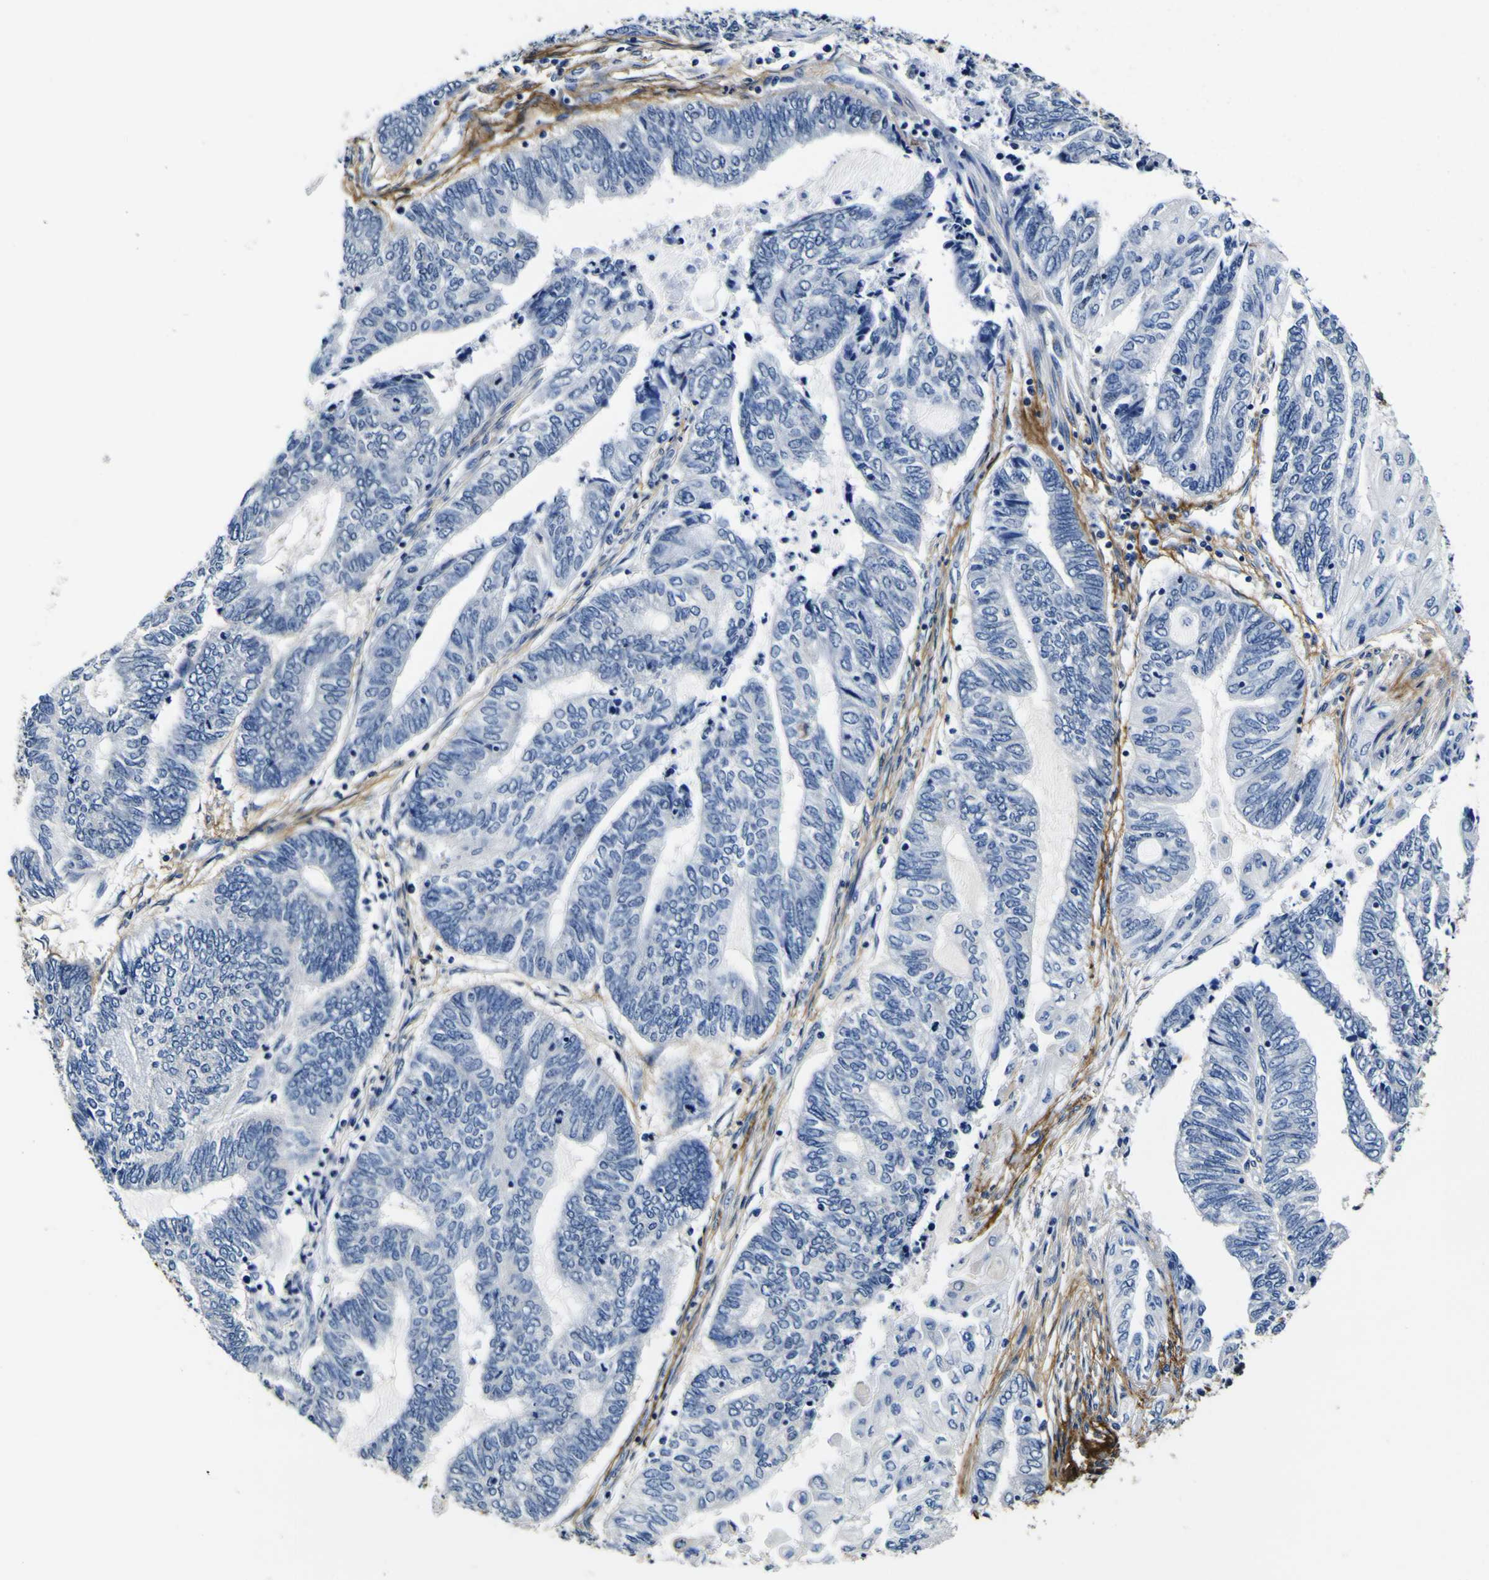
{"staining": {"intensity": "negative", "quantity": "none", "location": "none"}, "tissue": "endometrial cancer", "cell_type": "Tumor cells", "image_type": "cancer", "snomed": [{"axis": "morphology", "description": "Adenocarcinoma, NOS"}, {"axis": "topography", "description": "Uterus"}, {"axis": "topography", "description": "Endometrium"}], "caption": "Immunohistochemical staining of human adenocarcinoma (endometrial) reveals no significant positivity in tumor cells.", "gene": "POSTN", "patient": {"sex": "female", "age": 70}}